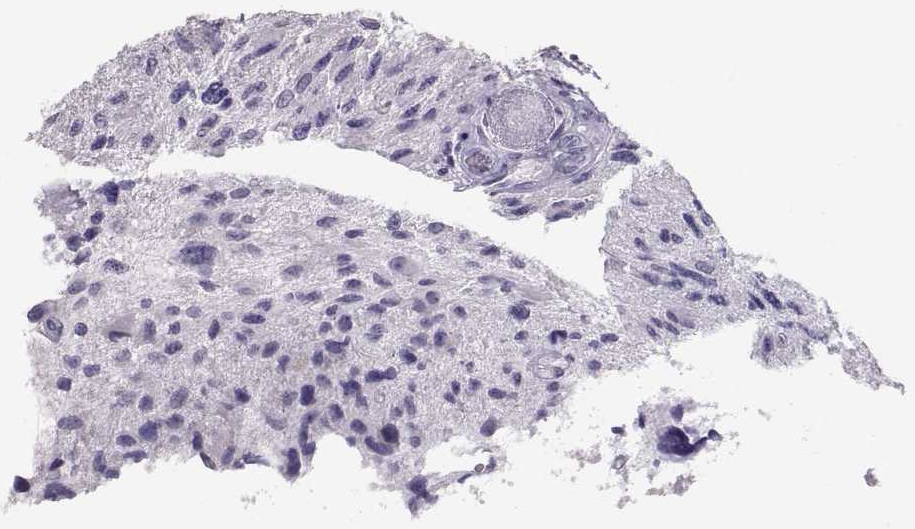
{"staining": {"intensity": "negative", "quantity": "none", "location": "none"}, "tissue": "glioma", "cell_type": "Tumor cells", "image_type": "cancer", "snomed": [{"axis": "morphology", "description": "Glioma, malignant, NOS"}, {"axis": "morphology", "description": "Glioma, malignant, High grade"}, {"axis": "topography", "description": "Brain"}], "caption": "High power microscopy micrograph of an IHC photomicrograph of glioma, revealing no significant expression in tumor cells. (DAB immunohistochemistry (IHC) visualized using brightfield microscopy, high magnification).", "gene": "PMCH", "patient": {"sex": "female", "age": 71}}